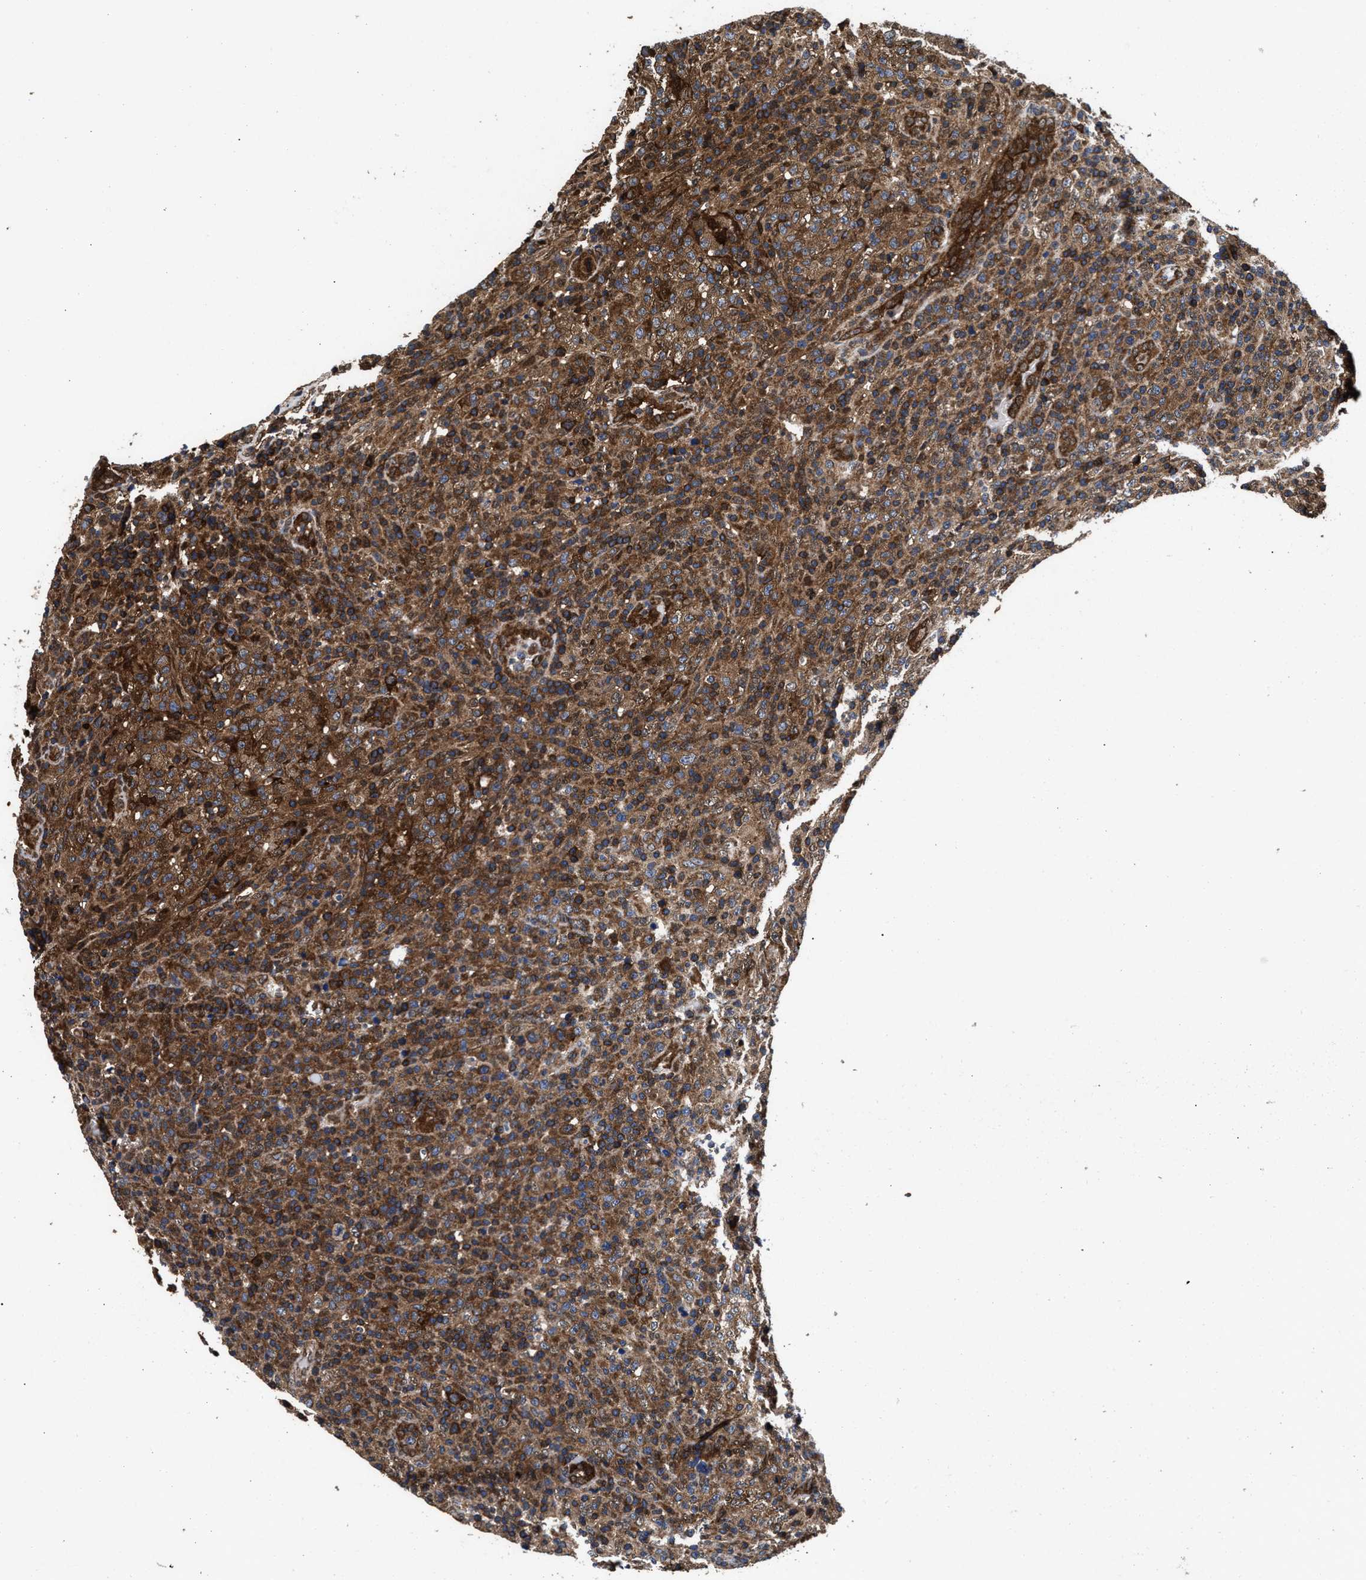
{"staining": {"intensity": "moderate", "quantity": ">75%", "location": "cytoplasmic/membranous"}, "tissue": "lymphoma", "cell_type": "Tumor cells", "image_type": "cancer", "snomed": [{"axis": "morphology", "description": "Malignant lymphoma, non-Hodgkin's type, High grade"}, {"axis": "topography", "description": "Lymph node"}], "caption": "IHC photomicrograph of lymphoma stained for a protein (brown), which shows medium levels of moderate cytoplasmic/membranous positivity in approximately >75% of tumor cells.", "gene": "NFKB2", "patient": {"sex": "female", "age": 76}}